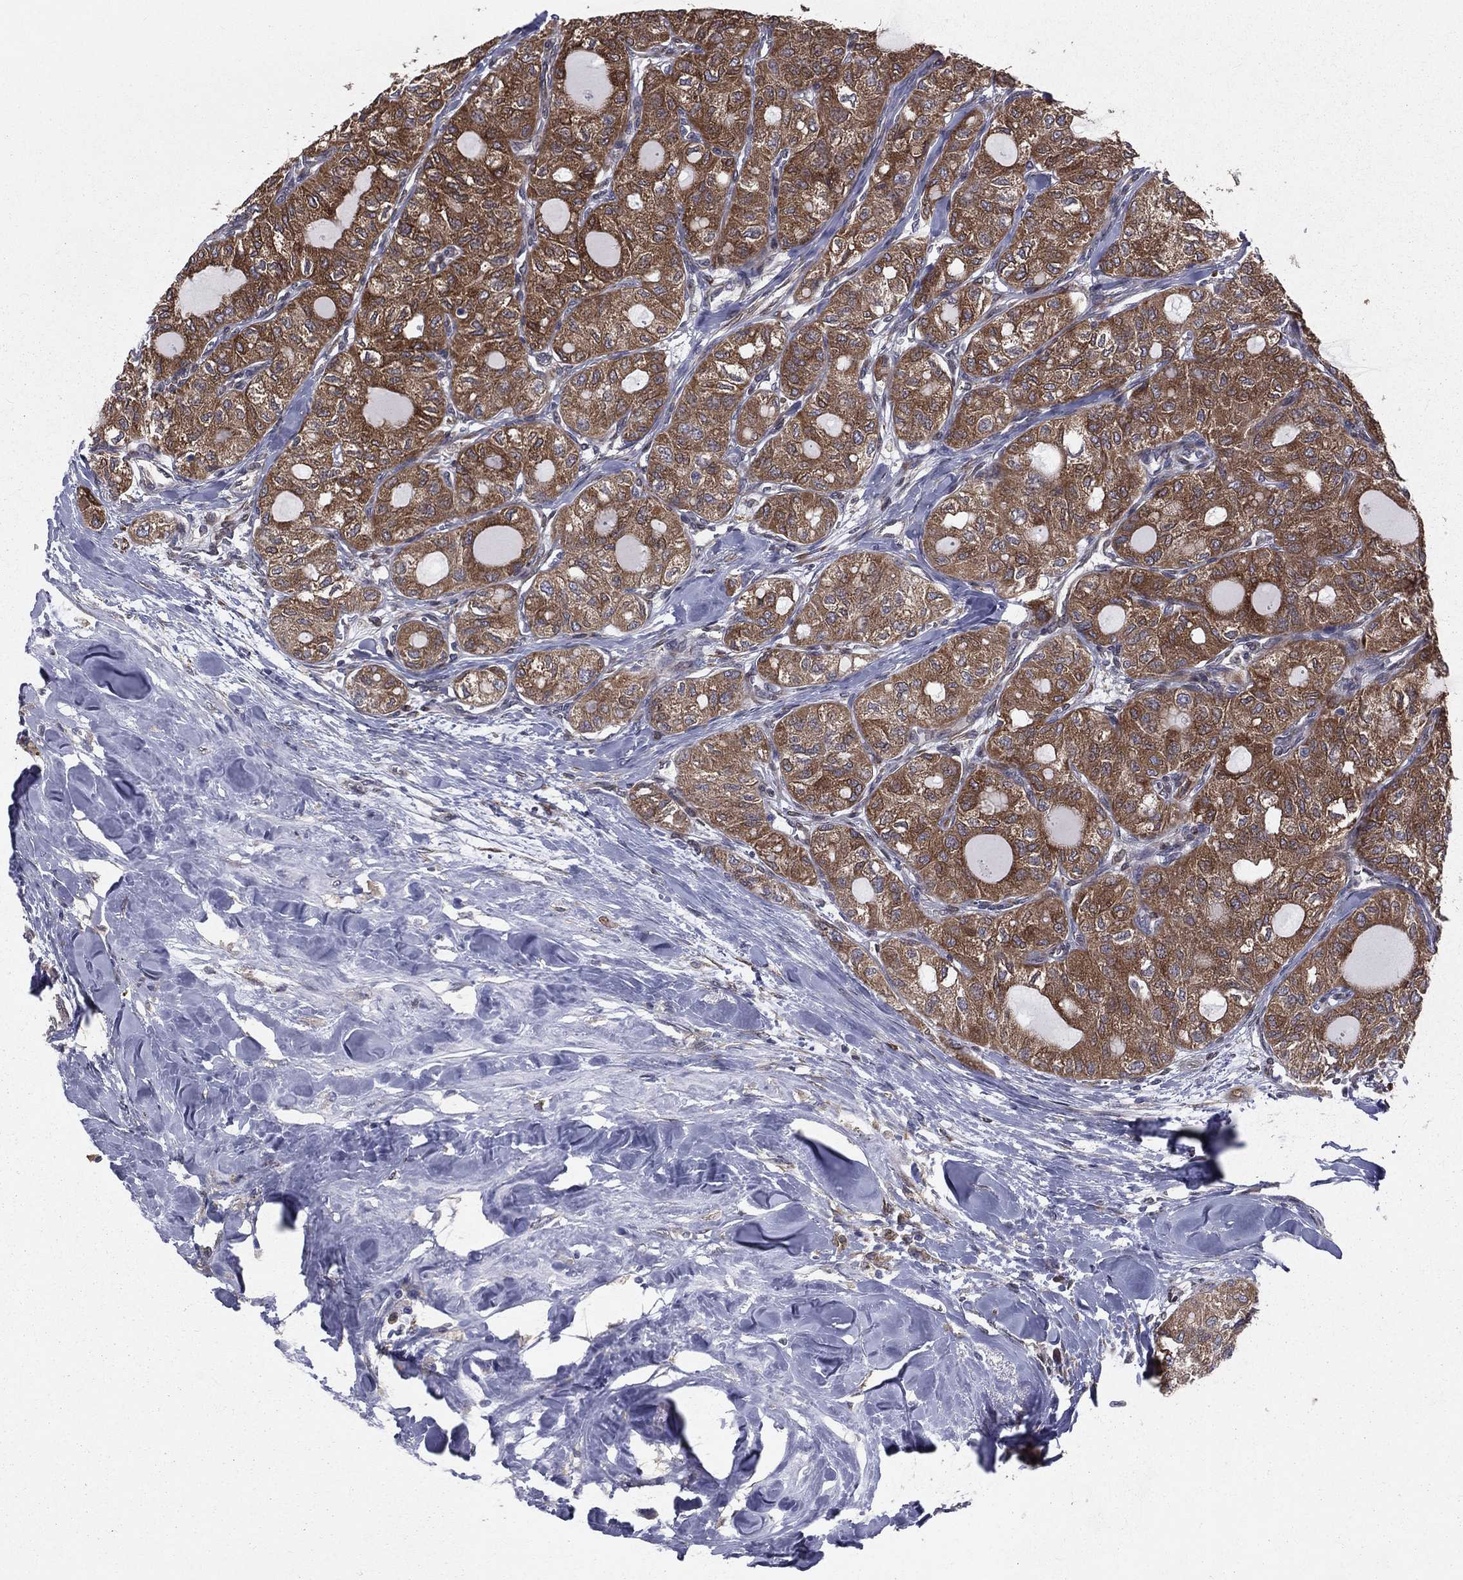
{"staining": {"intensity": "moderate", "quantity": ">75%", "location": "cytoplasmic/membranous"}, "tissue": "thyroid cancer", "cell_type": "Tumor cells", "image_type": "cancer", "snomed": [{"axis": "morphology", "description": "Follicular adenoma carcinoma, NOS"}, {"axis": "topography", "description": "Thyroid gland"}], "caption": "Thyroid cancer stained for a protein reveals moderate cytoplasmic/membranous positivity in tumor cells.", "gene": "PGRMC1", "patient": {"sex": "male", "age": 75}}